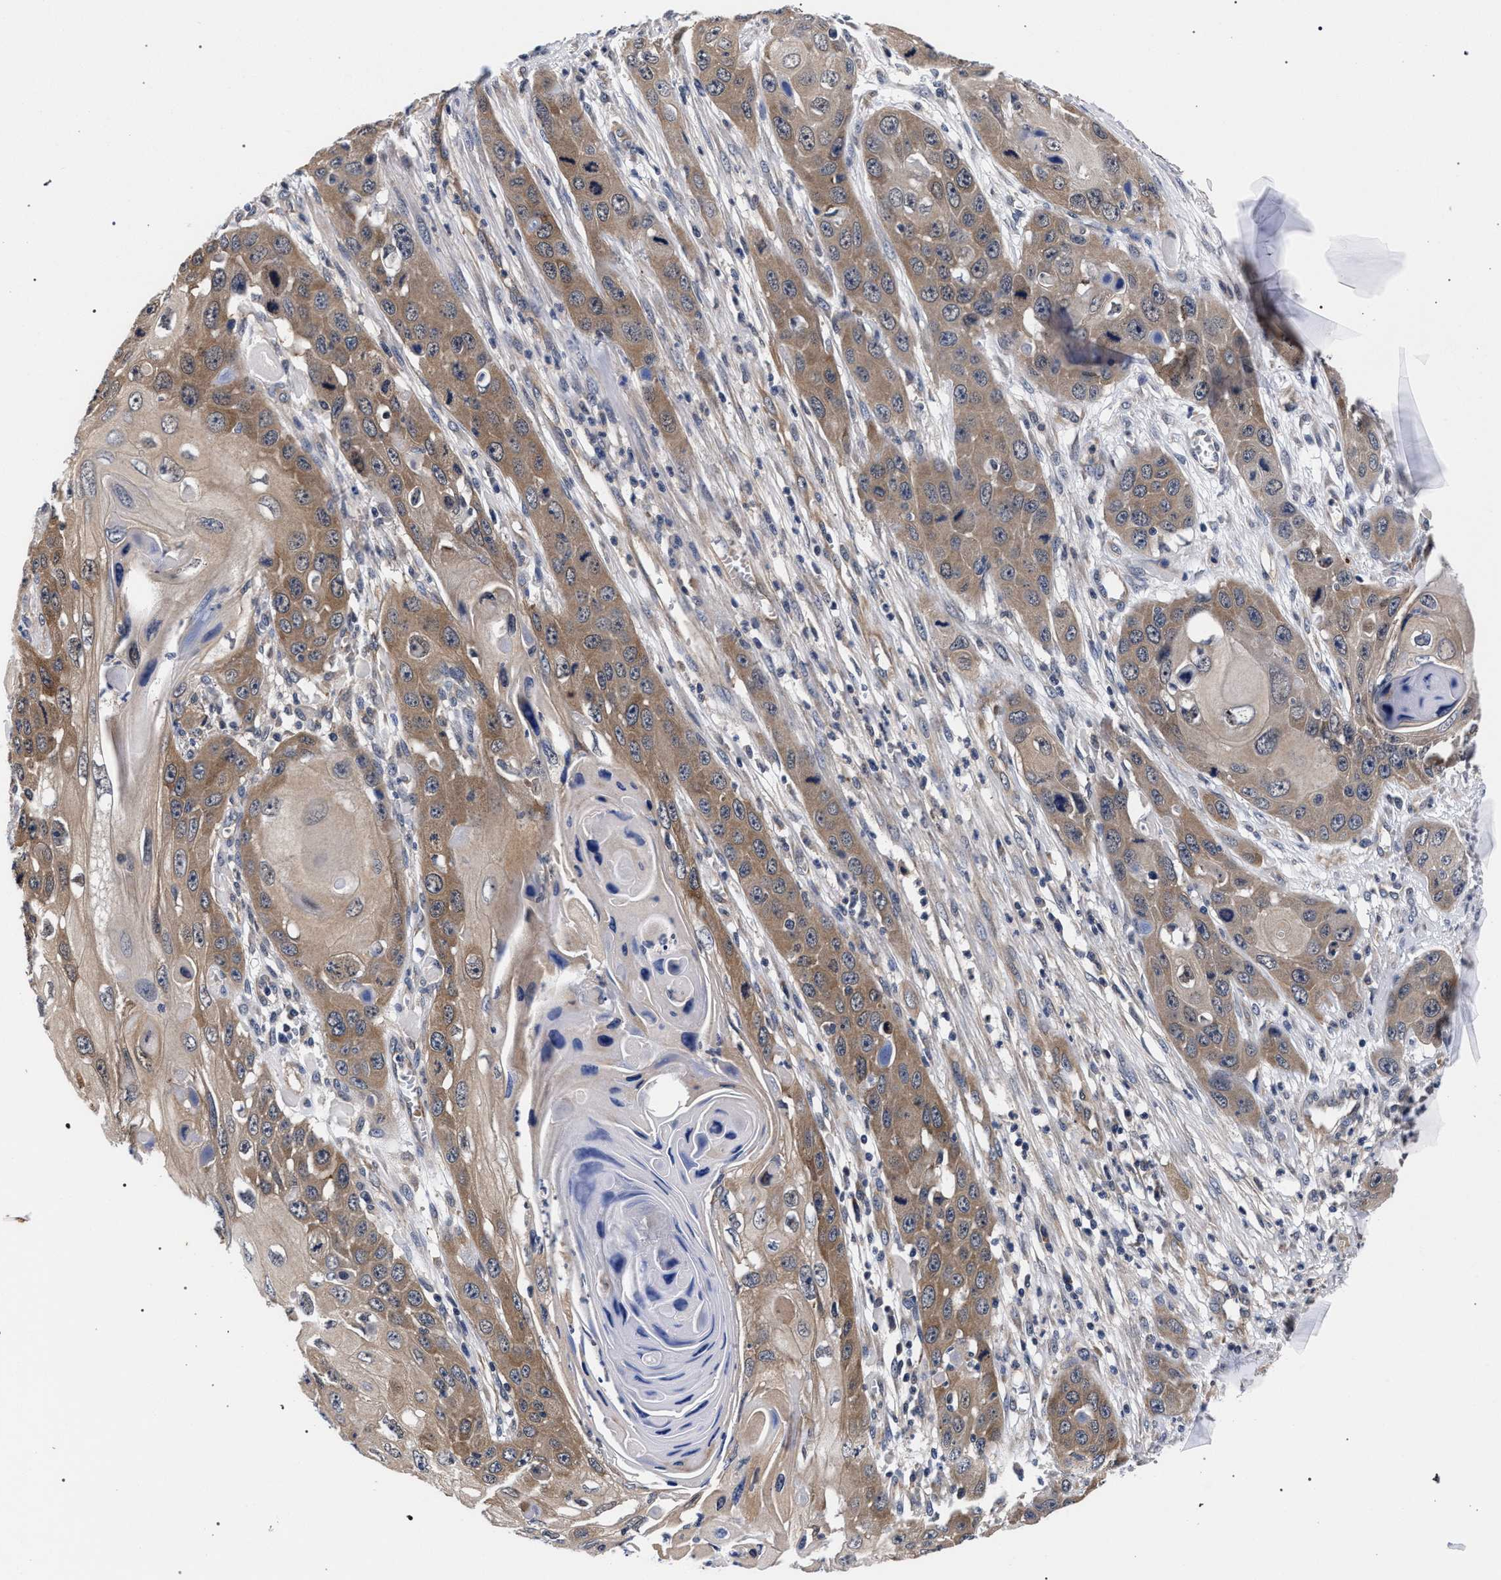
{"staining": {"intensity": "moderate", "quantity": ">75%", "location": "cytoplasmic/membranous"}, "tissue": "skin cancer", "cell_type": "Tumor cells", "image_type": "cancer", "snomed": [{"axis": "morphology", "description": "Squamous cell carcinoma, NOS"}, {"axis": "topography", "description": "Skin"}], "caption": "Immunohistochemistry (IHC) photomicrograph of skin cancer (squamous cell carcinoma) stained for a protein (brown), which reveals medium levels of moderate cytoplasmic/membranous staining in approximately >75% of tumor cells.", "gene": "RBM33", "patient": {"sex": "male", "age": 55}}